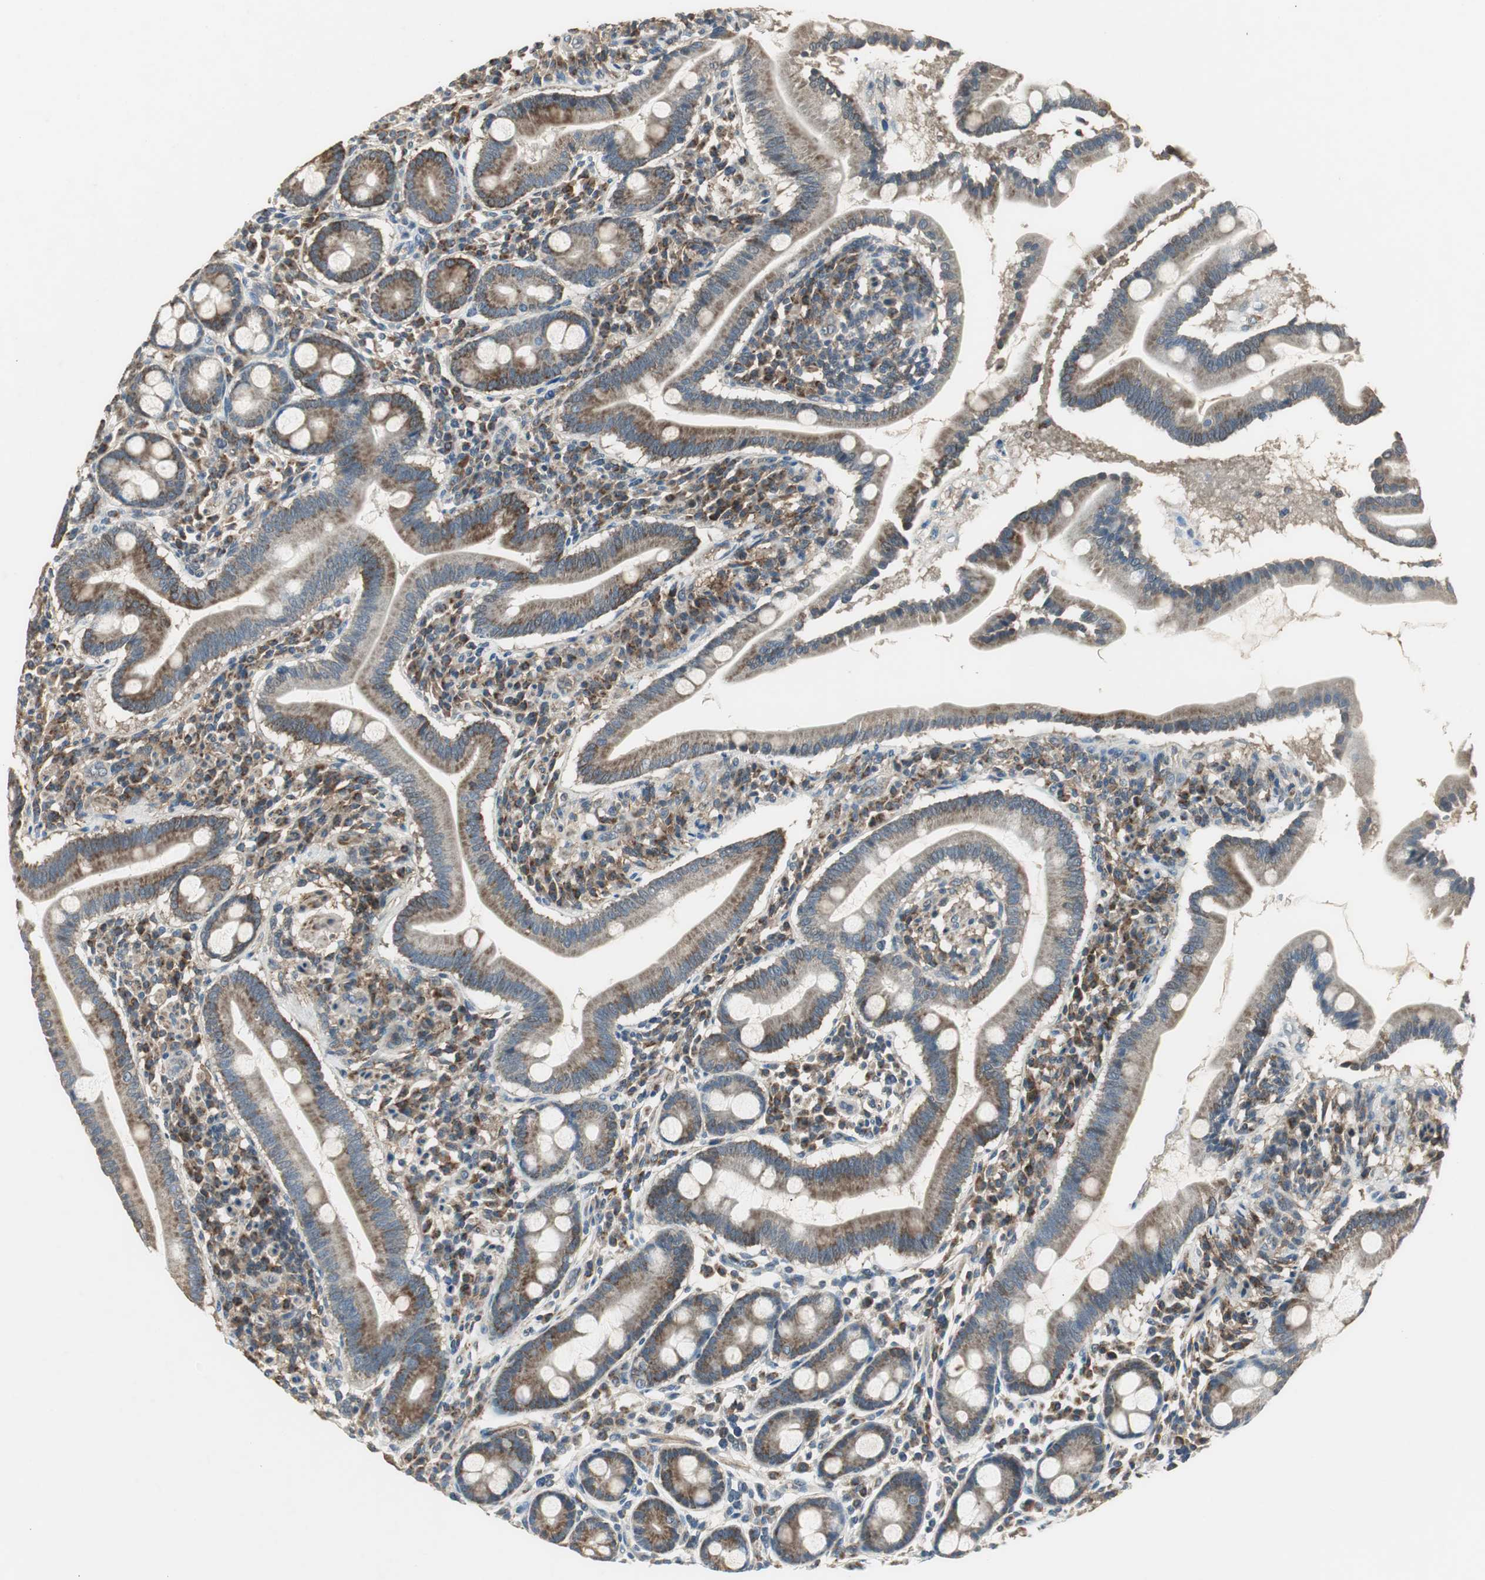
{"staining": {"intensity": "moderate", "quantity": ">75%", "location": "cytoplasmic/membranous"}, "tissue": "duodenum", "cell_type": "Glandular cells", "image_type": "normal", "snomed": [{"axis": "morphology", "description": "Normal tissue, NOS"}, {"axis": "topography", "description": "Duodenum"}], "caption": "Duodenum was stained to show a protein in brown. There is medium levels of moderate cytoplasmic/membranous expression in about >75% of glandular cells. (Brightfield microscopy of DAB IHC at high magnification).", "gene": "MSTO1", "patient": {"sex": "male", "age": 50}}